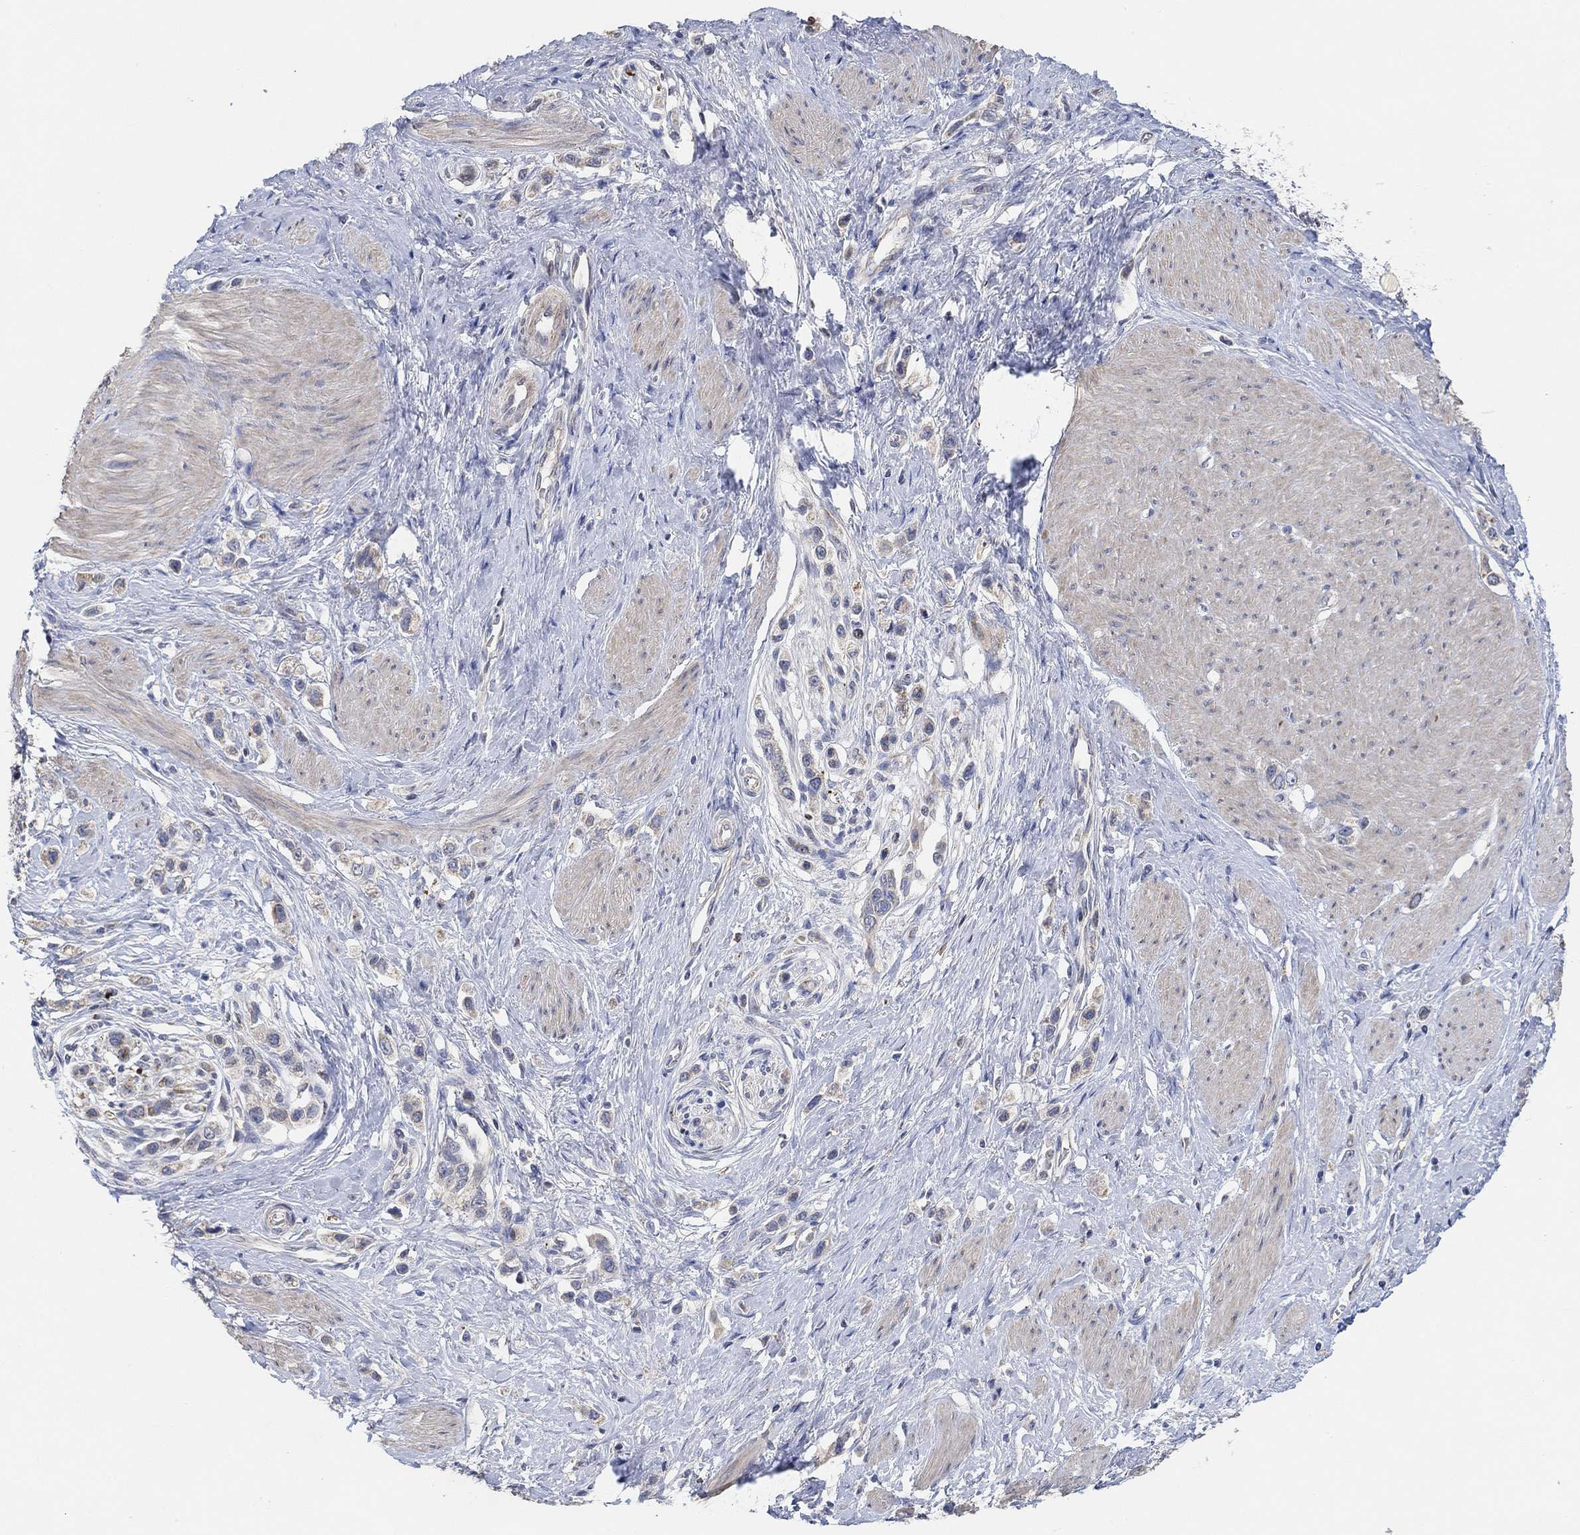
{"staining": {"intensity": "weak", "quantity": "25%-75%", "location": "cytoplasmic/membranous"}, "tissue": "stomach cancer", "cell_type": "Tumor cells", "image_type": "cancer", "snomed": [{"axis": "morphology", "description": "Normal tissue, NOS"}, {"axis": "morphology", "description": "Adenocarcinoma, NOS"}, {"axis": "morphology", "description": "Adenocarcinoma, High grade"}, {"axis": "topography", "description": "Stomach, upper"}, {"axis": "topography", "description": "Stomach"}], "caption": "There is low levels of weak cytoplasmic/membranous expression in tumor cells of stomach high-grade adenocarcinoma, as demonstrated by immunohistochemical staining (brown color).", "gene": "HCRTR1", "patient": {"sex": "female", "age": 65}}